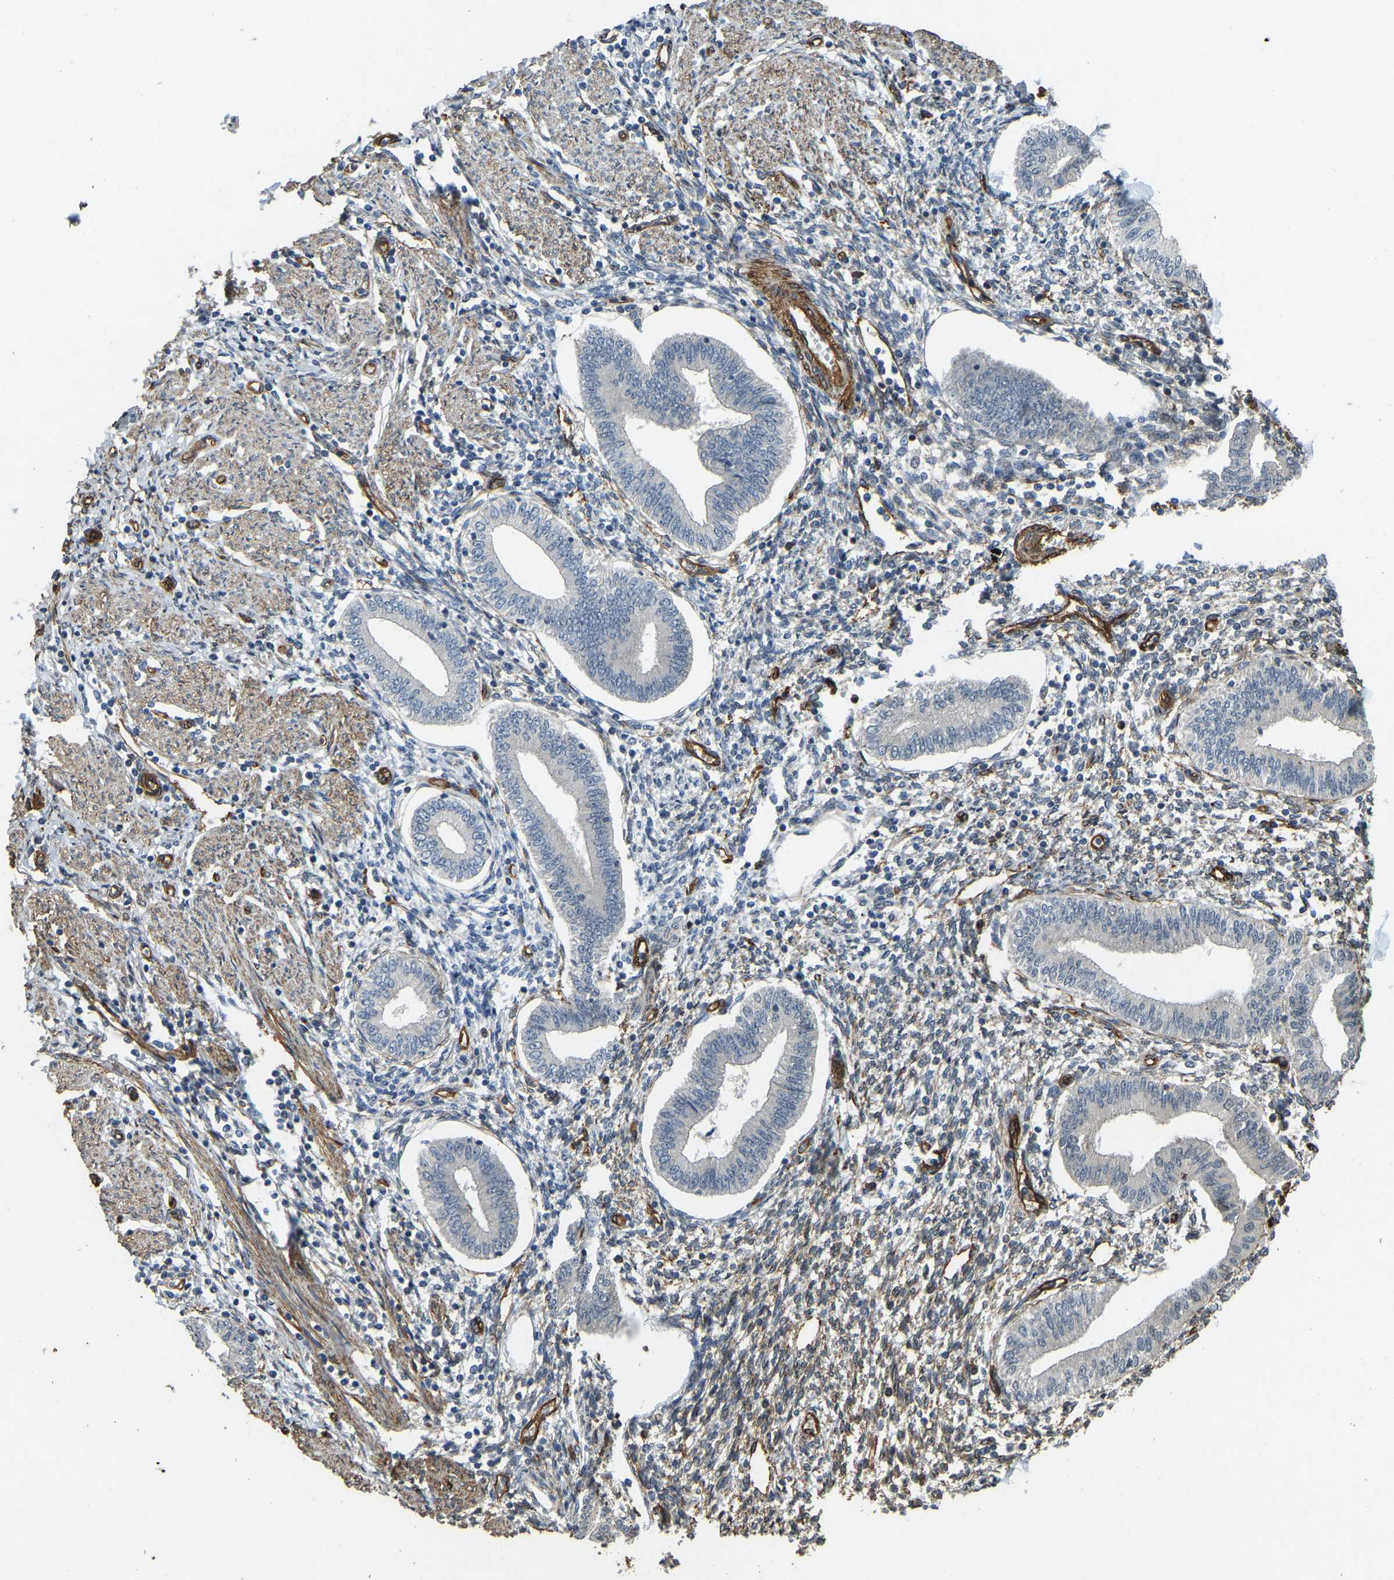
{"staining": {"intensity": "moderate", "quantity": "25%-75%", "location": "cytoplasmic/membranous"}, "tissue": "endometrium", "cell_type": "Cells in endometrial stroma", "image_type": "normal", "snomed": [{"axis": "morphology", "description": "Normal tissue, NOS"}, {"axis": "topography", "description": "Endometrium"}], "caption": "Benign endometrium shows moderate cytoplasmic/membranous staining in about 25%-75% of cells in endometrial stroma.", "gene": "NMB", "patient": {"sex": "female", "age": 50}}